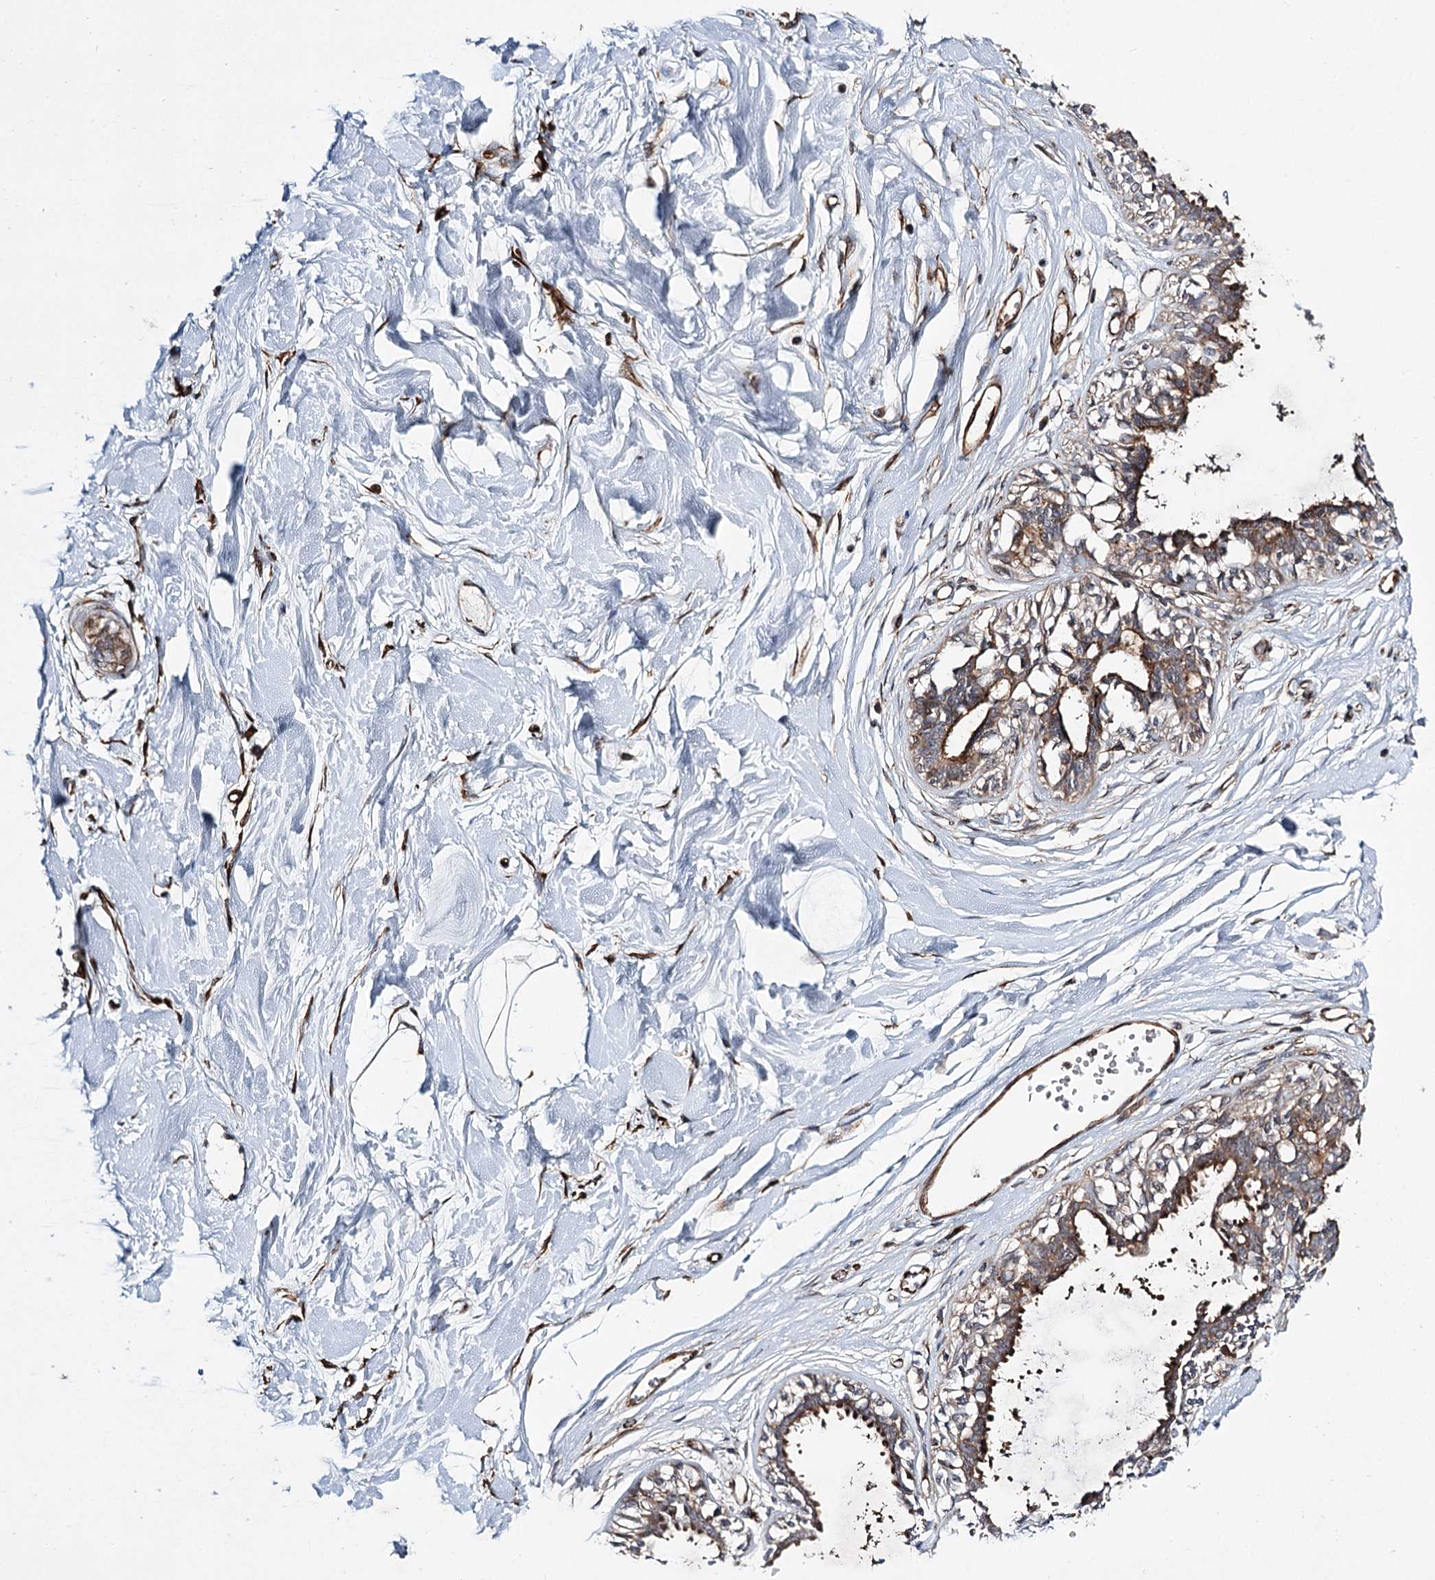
{"staining": {"intensity": "weak", "quantity": "25%-75%", "location": "cytoplasmic/membranous"}, "tissue": "breast", "cell_type": "Adipocytes", "image_type": "normal", "snomed": [{"axis": "morphology", "description": "Normal tissue, NOS"}, {"axis": "topography", "description": "Breast"}], "caption": "A brown stain shows weak cytoplasmic/membranous expression of a protein in adipocytes of normal breast. The staining was performed using DAB (3,3'-diaminobenzidine), with brown indicating positive protein expression. Nuclei are stained blue with hematoxylin.", "gene": "DPEP2", "patient": {"sex": "female", "age": 45}}